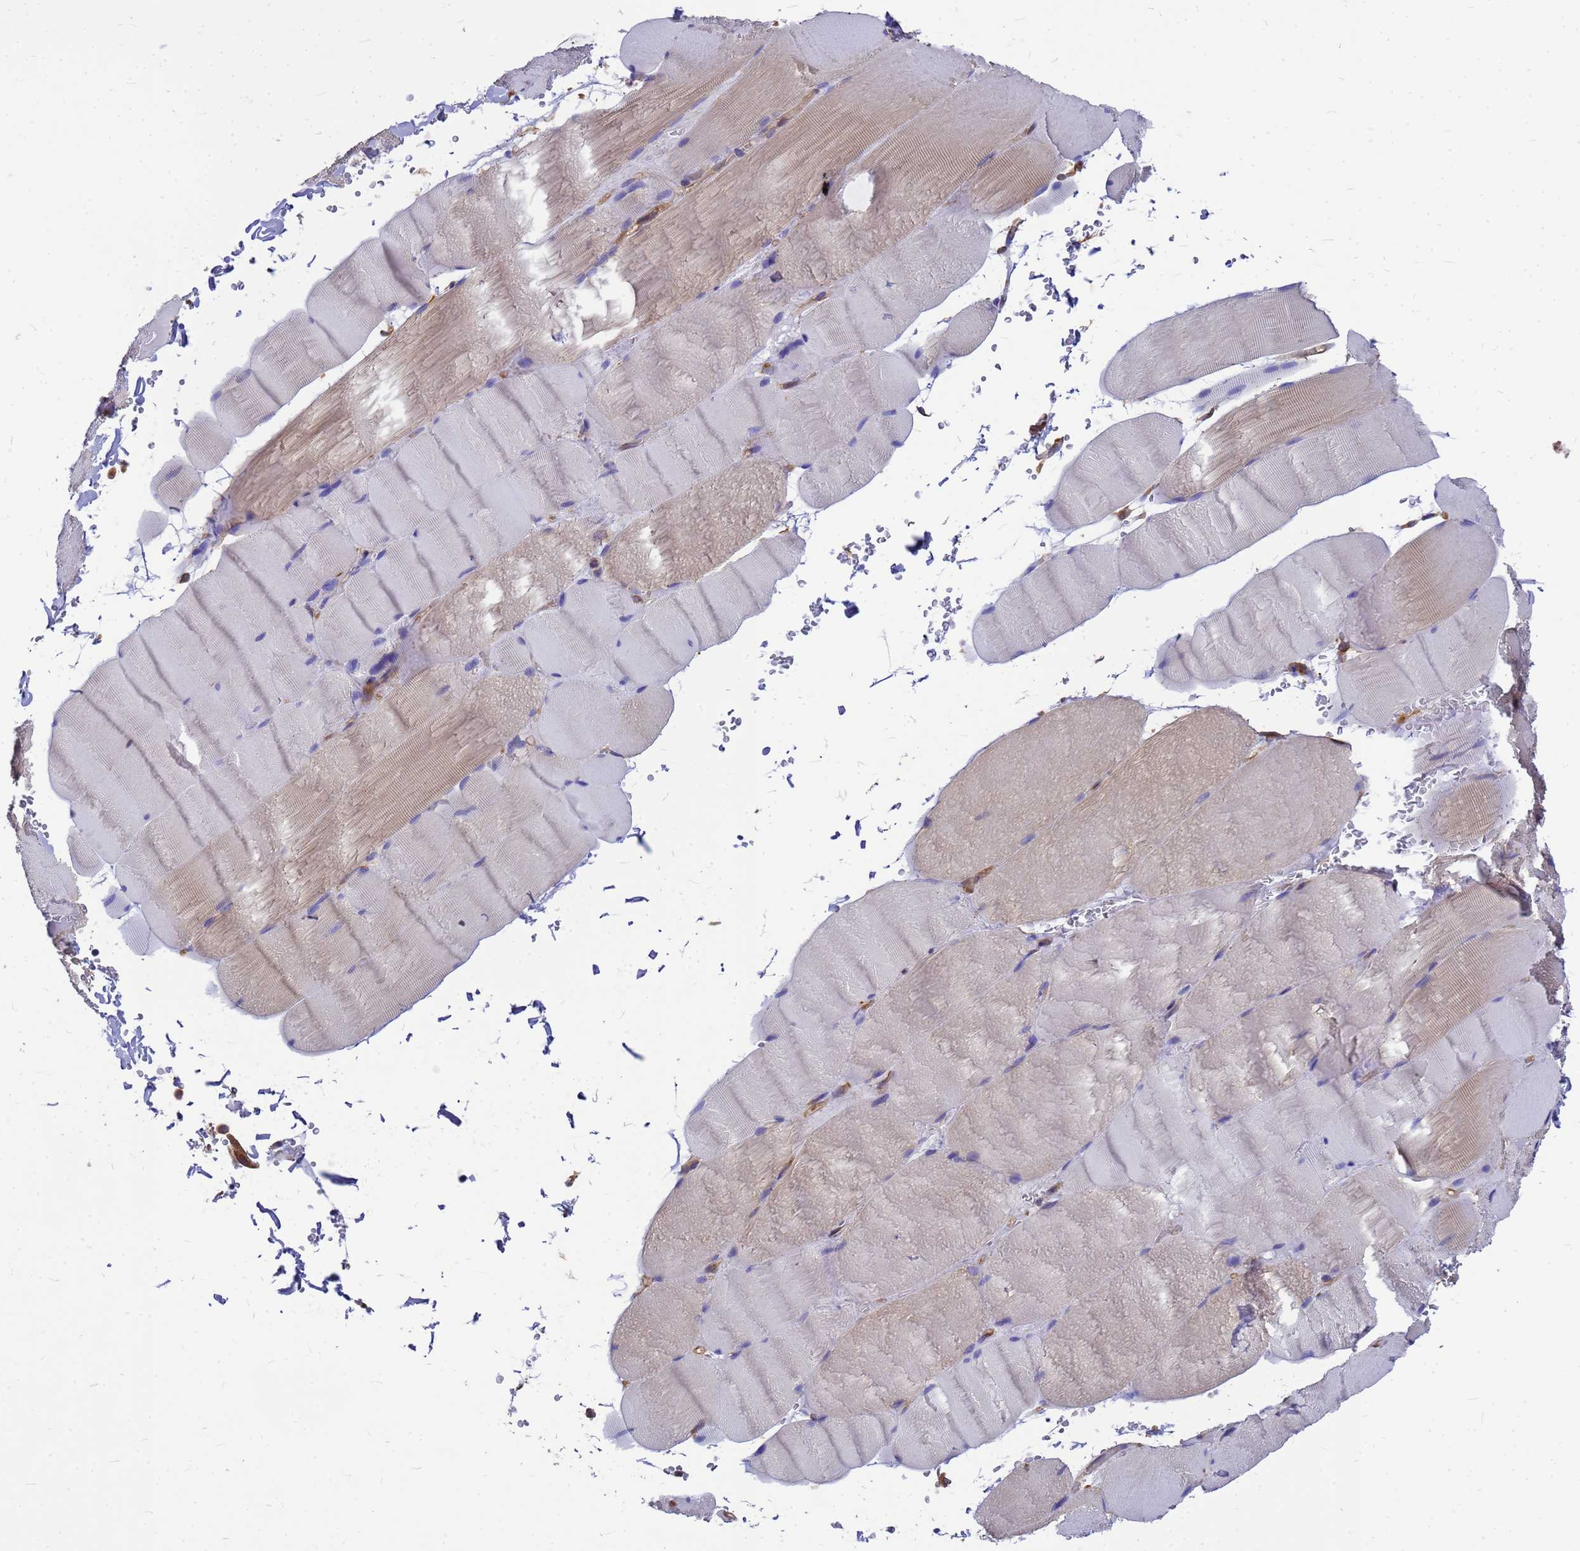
{"staining": {"intensity": "weak", "quantity": "25%-75%", "location": "cytoplasmic/membranous"}, "tissue": "skeletal muscle", "cell_type": "Myocytes", "image_type": "normal", "snomed": [{"axis": "morphology", "description": "Normal tissue, NOS"}, {"axis": "topography", "description": "Skeletal muscle"}, {"axis": "topography", "description": "Head-Neck"}], "caption": "Brown immunohistochemical staining in unremarkable human skeletal muscle displays weak cytoplasmic/membranous positivity in approximately 25%-75% of myocytes. The staining was performed using DAB (3,3'-diaminobenzidine), with brown indicating positive protein expression. Nuclei are stained blue with hematoxylin.", "gene": "GID4", "patient": {"sex": "male", "age": 66}}